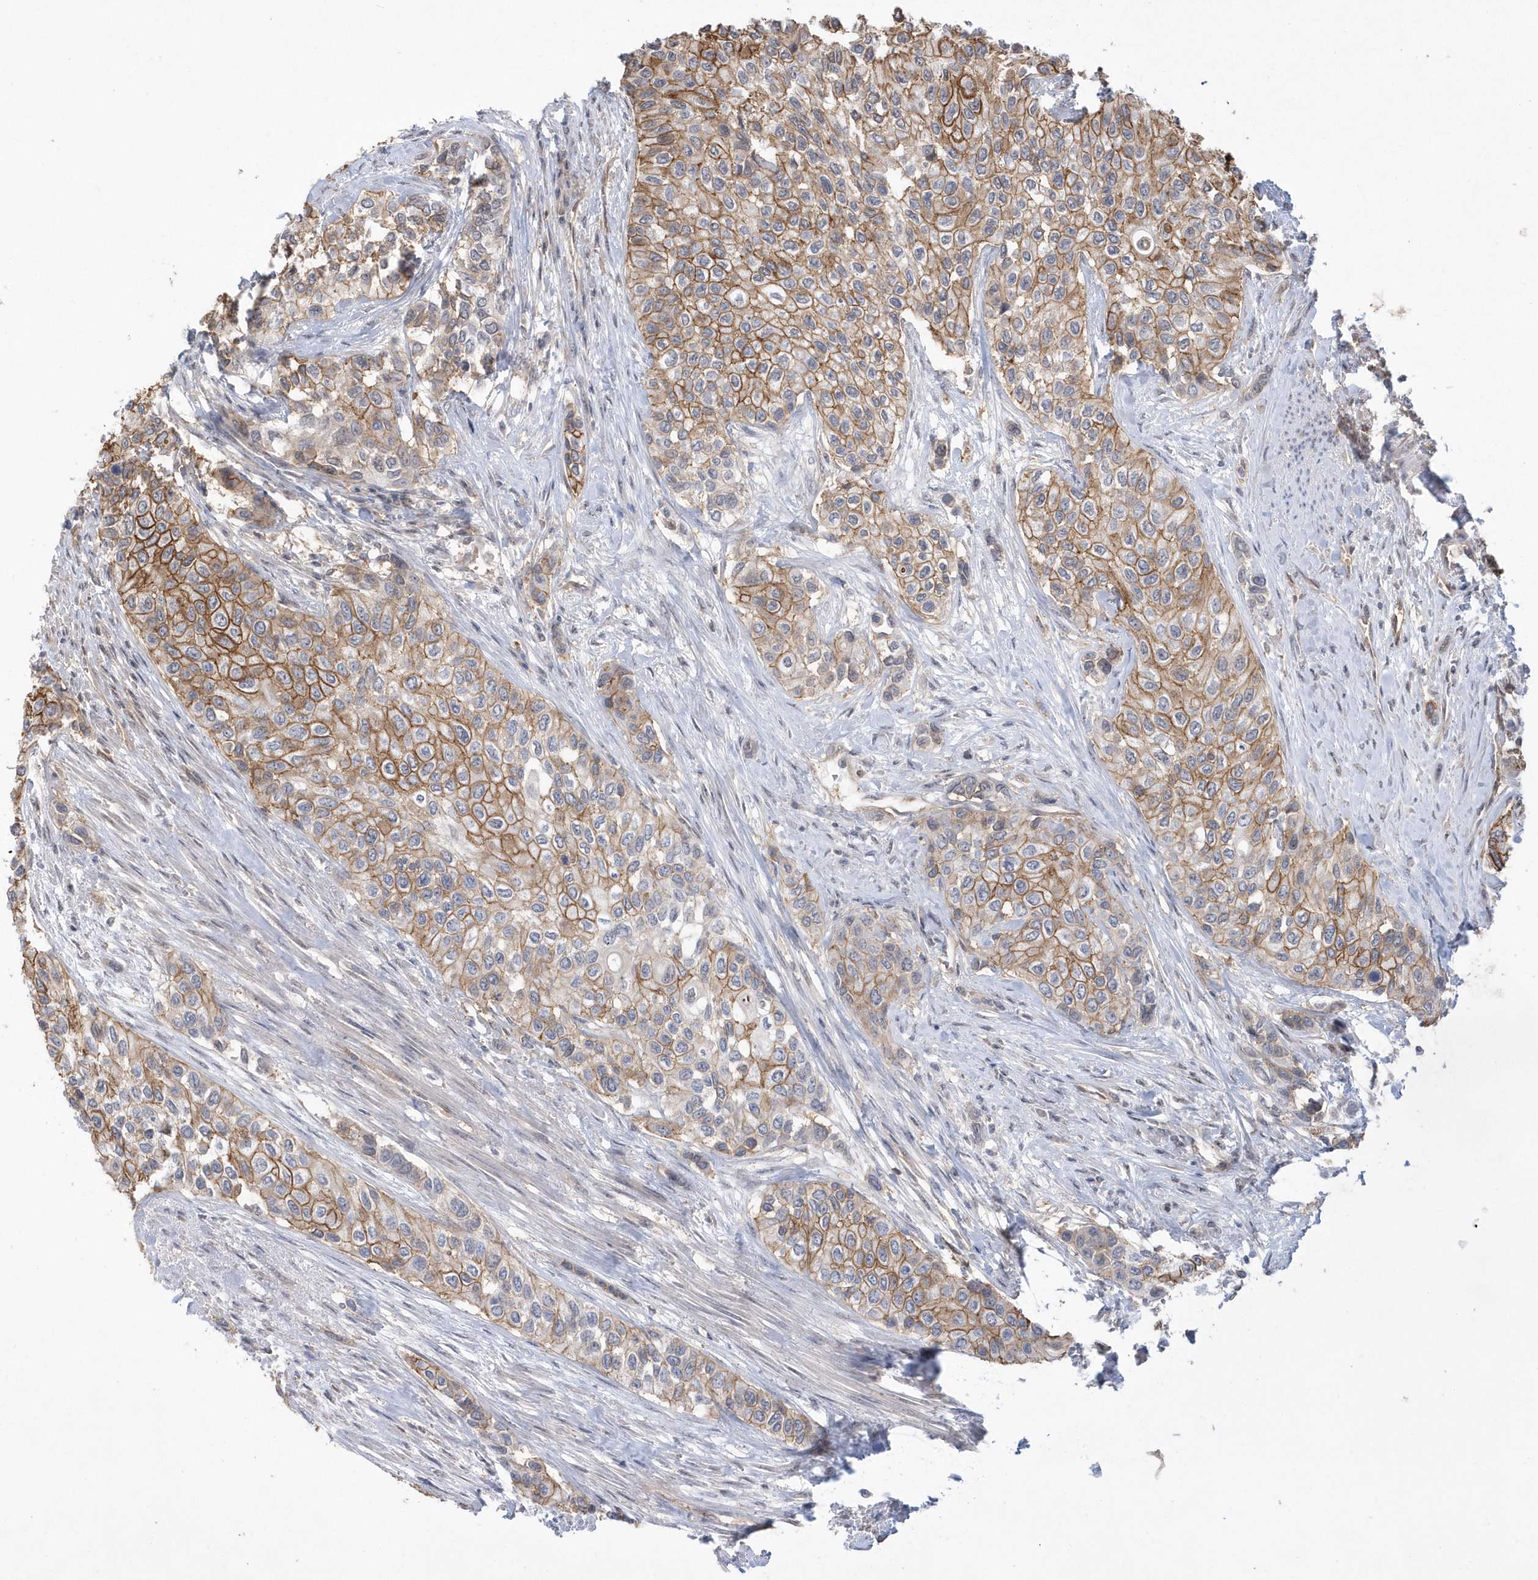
{"staining": {"intensity": "moderate", "quantity": ">75%", "location": "cytoplasmic/membranous"}, "tissue": "urothelial cancer", "cell_type": "Tumor cells", "image_type": "cancer", "snomed": [{"axis": "morphology", "description": "Normal tissue, NOS"}, {"axis": "morphology", "description": "Urothelial carcinoma, High grade"}, {"axis": "topography", "description": "Vascular tissue"}, {"axis": "topography", "description": "Urinary bladder"}], "caption": "Immunohistochemical staining of urothelial carcinoma (high-grade) shows medium levels of moderate cytoplasmic/membranous protein staining in approximately >75% of tumor cells.", "gene": "CRIP3", "patient": {"sex": "female", "age": 56}}